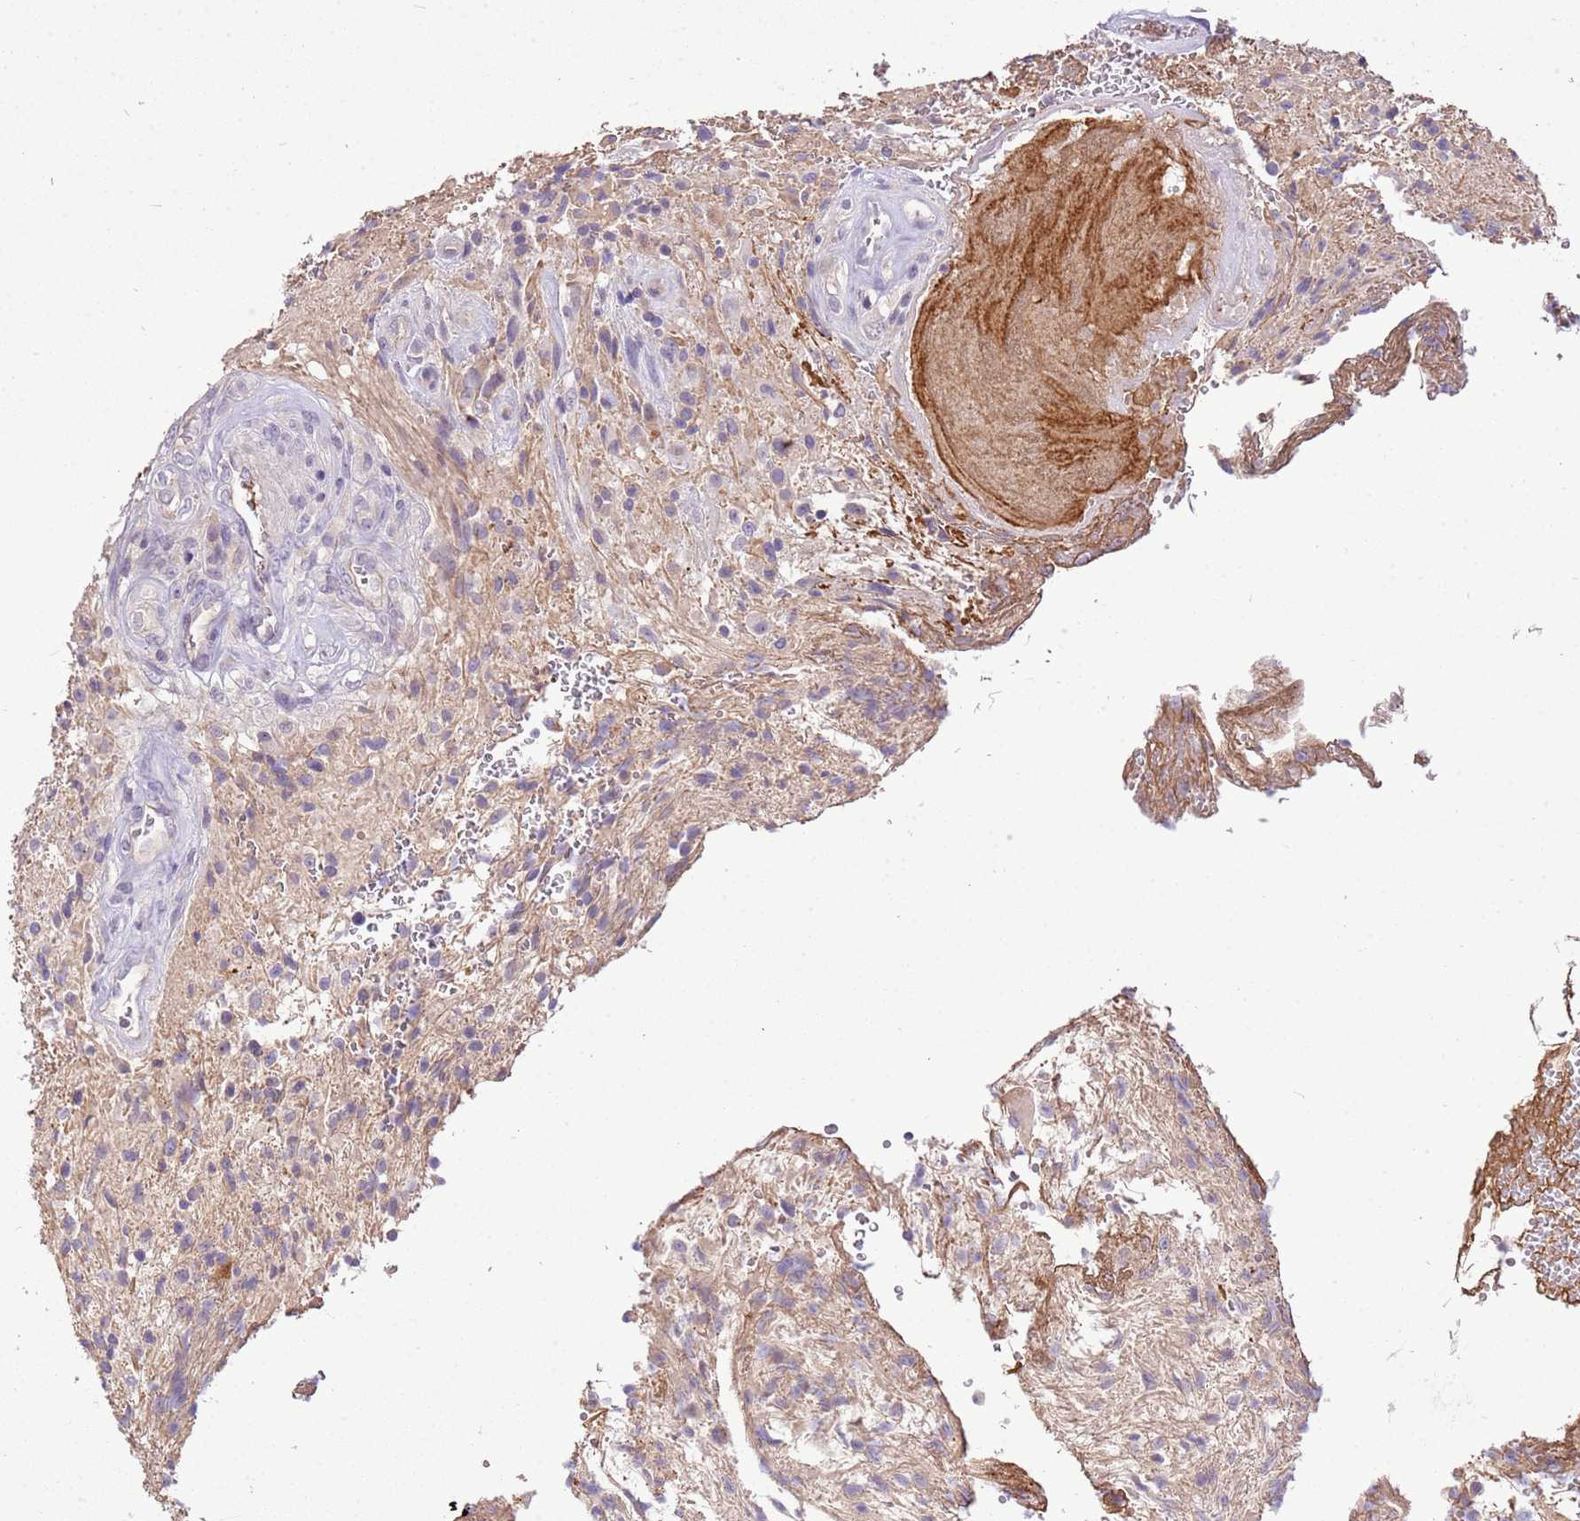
{"staining": {"intensity": "weak", "quantity": "<25%", "location": "cytoplasmic/membranous"}, "tissue": "glioma", "cell_type": "Tumor cells", "image_type": "cancer", "snomed": [{"axis": "morphology", "description": "Glioma, malignant, High grade"}, {"axis": "topography", "description": "Brain"}], "caption": "High magnification brightfield microscopy of glioma stained with DAB (3,3'-diaminobenzidine) (brown) and counterstained with hematoxylin (blue): tumor cells show no significant expression.", "gene": "SCAMP5", "patient": {"sex": "male", "age": 56}}